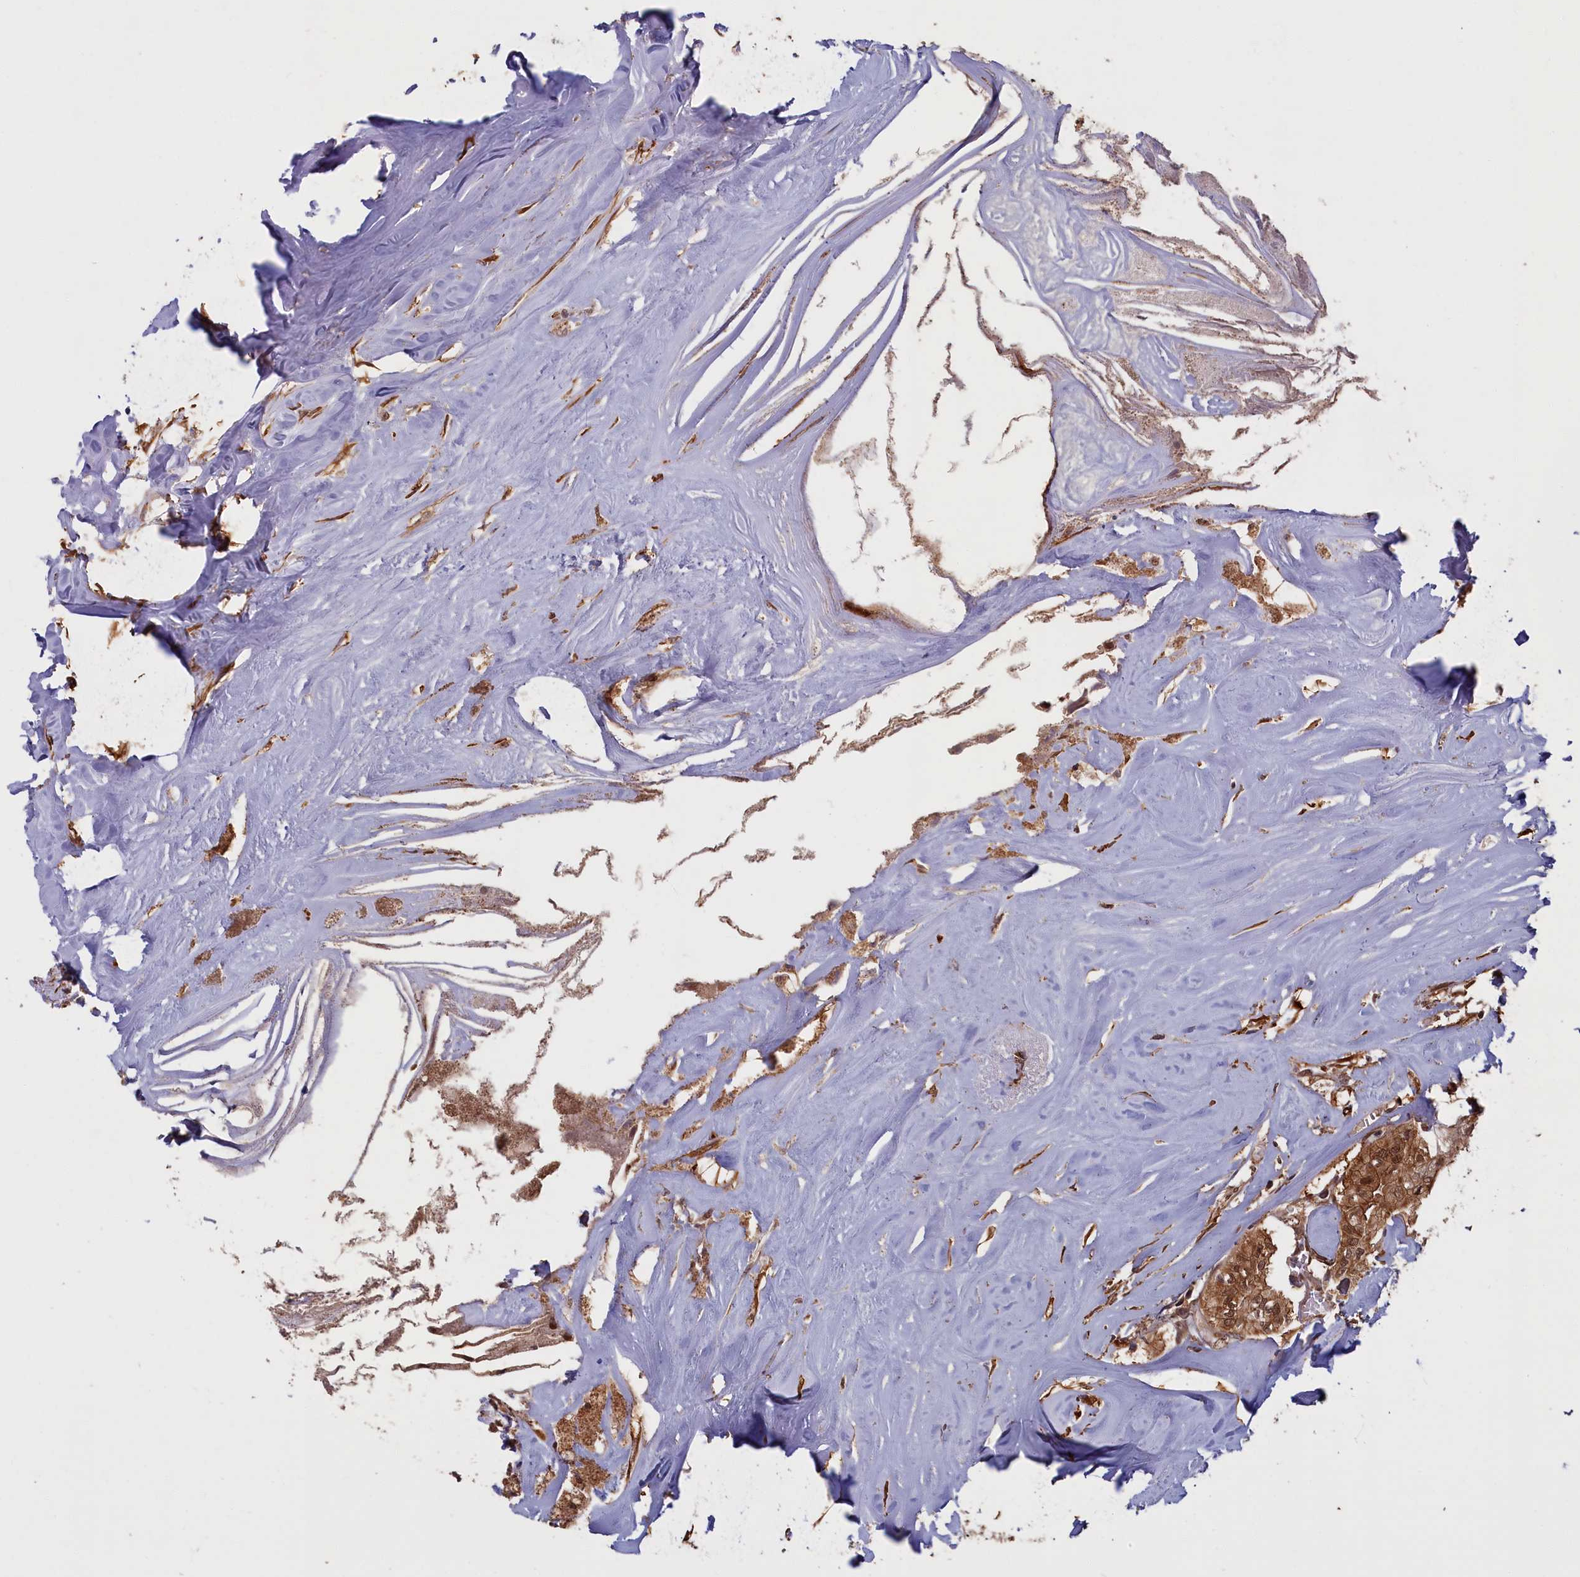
{"staining": {"intensity": "moderate", "quantity": ">75%", "location": "cytoplasmic/membranous,nuclear"}, "tissue": "thyroid cancer", "cell_type": "Tumor cells", "image_type": "cancer", "snomed": [{"axis": "morphology", "description": "Papillary adenocarcinoma, NOS"}, {"axis": "topography", "description": "Thyroid gland"}], "caption": "This histopathology image displays IHC staining of human thyroid papillary adenocarcinoma, with medium moderate cytoplasmic/membranous and nuclear staining in about >75% of tumor cells.", "gene": "HIF3A", "patient": {"sex": "female", "age": 59}}